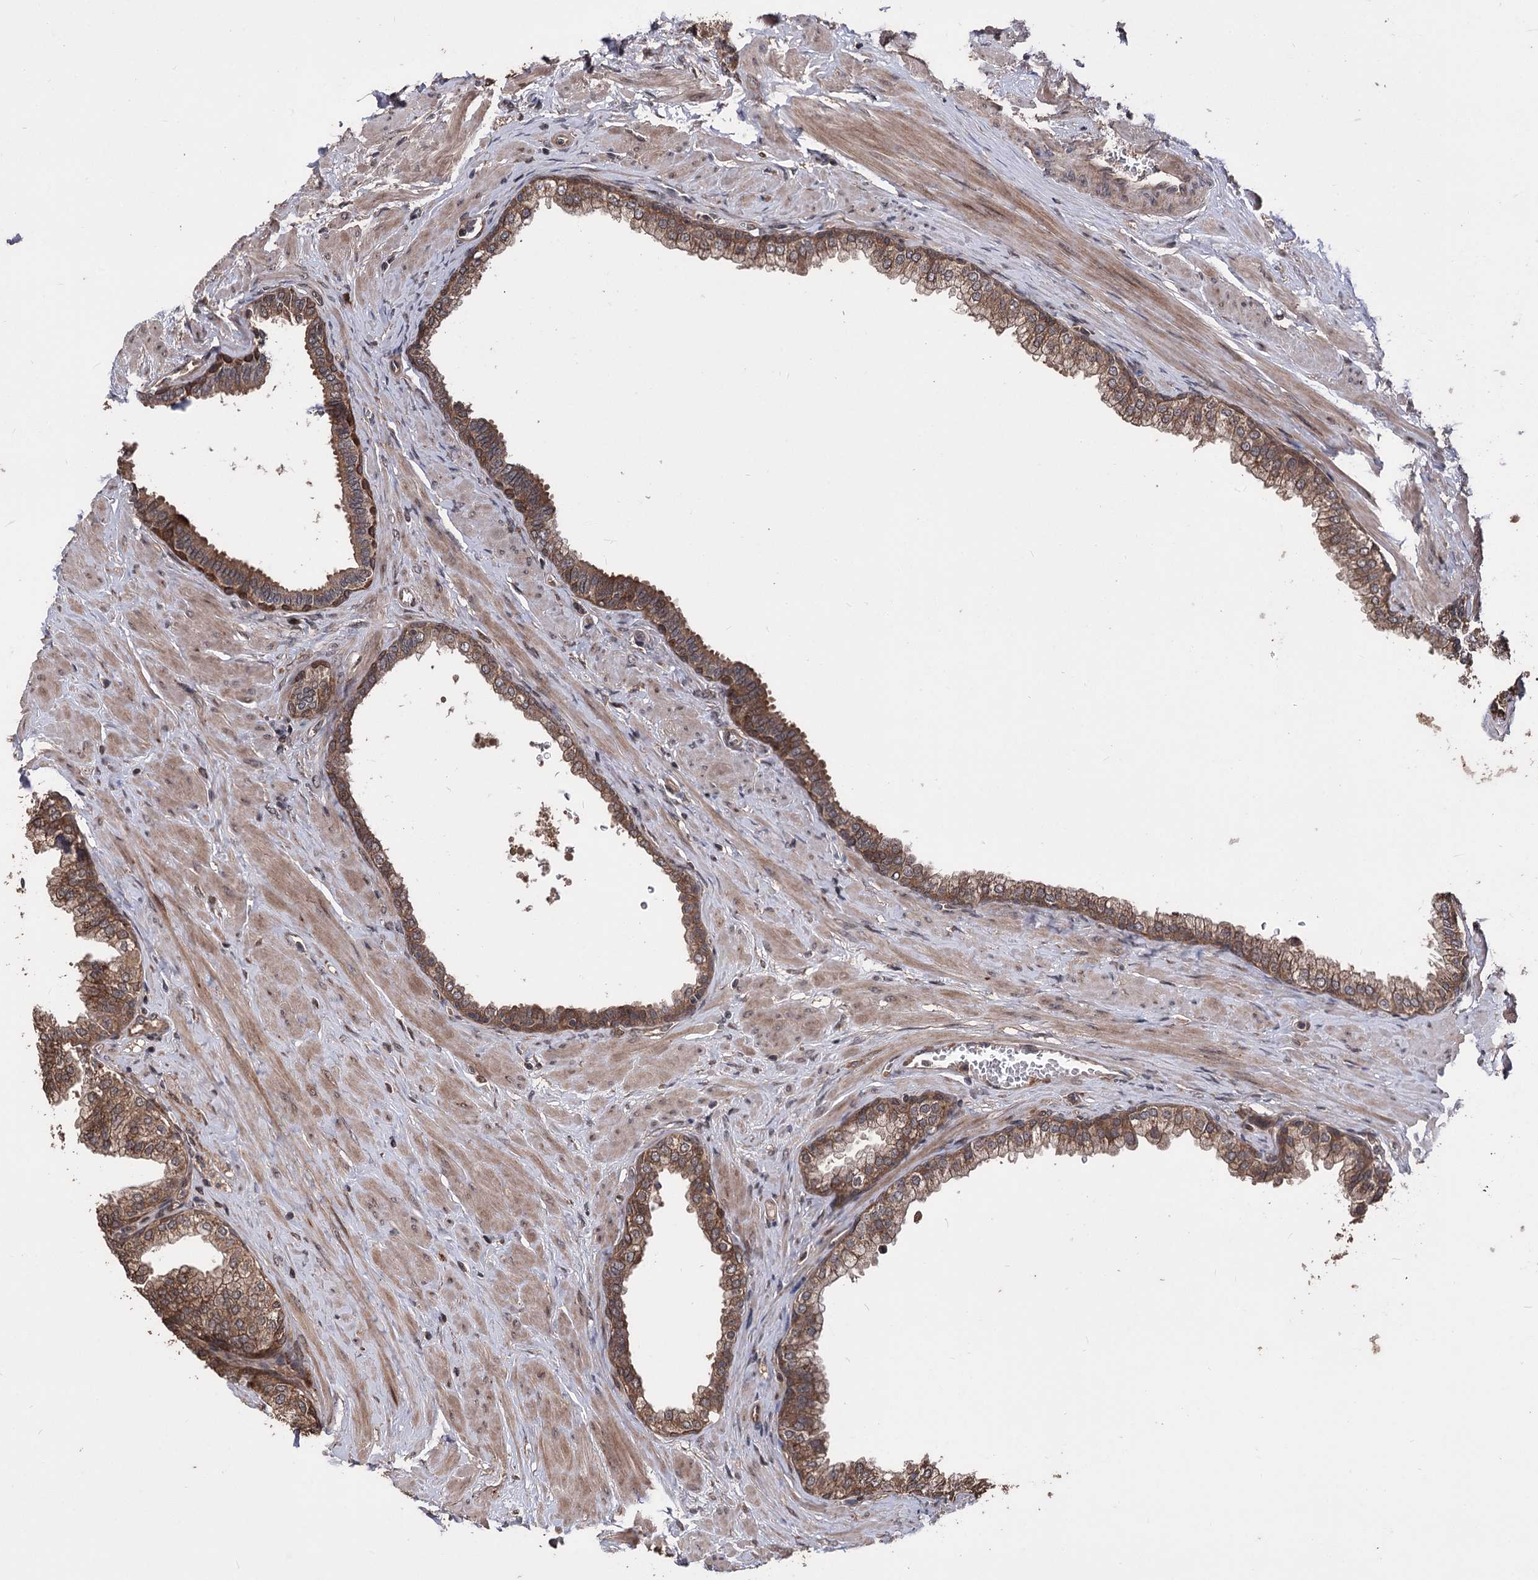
{"staining": {"intensity": "moderate", "quantity": ">75%", "location": "cytoplasmic/membranous"}, "tissue": "prostate", "cell_type": "Glandular cells", "image_type": "normal", "snomed": [{"axis": "morphology", "description": "Normal tissue, NOS"}, {"axis": "morphology", "description": "Urothelial carcinoma, Low grade"}, {"axis": "topography", "description": "Urinary bladder"}, {"axis": "topography", "description": "Prostate"}], "caption": "Immunohistochemical staining of unremarkable prostate displays >75% levels of moderate cytoplasmic/membranous protein staining in about >75% of glandular cells.", "gene": "RASSF3", "patient": {"sex": "male", "age": 60}}